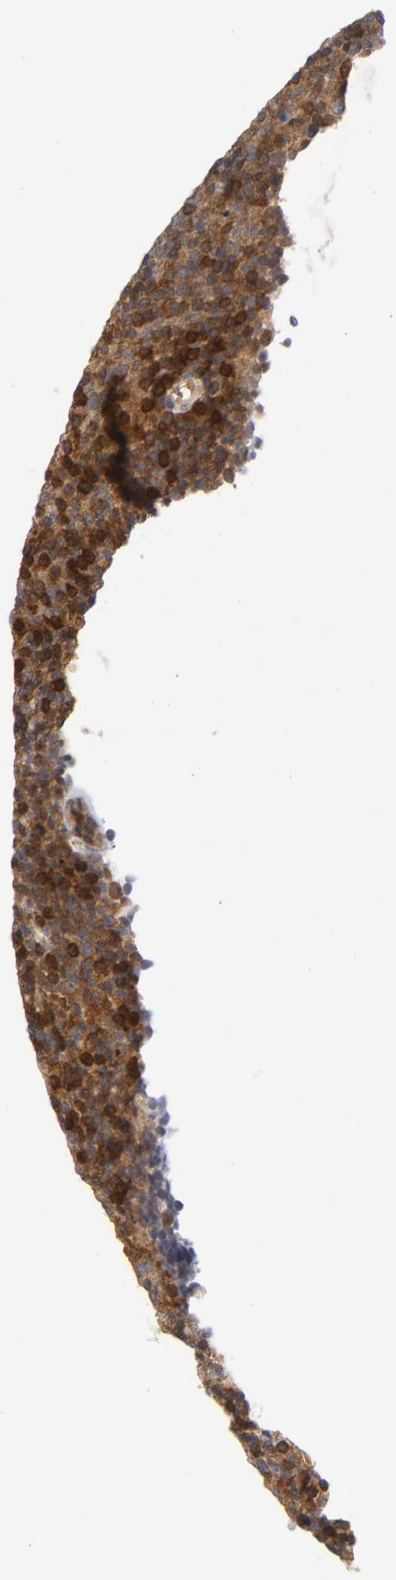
{"staining": {"intensity": "strong", "quantity": ">75%", "location": "cytoplasmic/membranous,nuclear"}, "tissue": "lymphoma", "cell_type": "Tumor cells", "image_type": "cancer", "snomed": [{"axis": "morphology", "description": "Malignant lymphoma, non-Hodgkin's type, Low grade"}, {"axis": "topography", "description": "Lymph node"}], "caption": "The image demonstrates staining of low-grade malignant lymphoma, non-Hodgkin's type, revealing strong cytoplasmic/membranous and nuclear protein expression (brown color) within tumor cells. Using DAB (brown) and hematoxylin (blue) stains, captured at high magnification using brightfield microscopy.", "gene": "TRADD", "patient": {"sex": "male", "age": 70}}